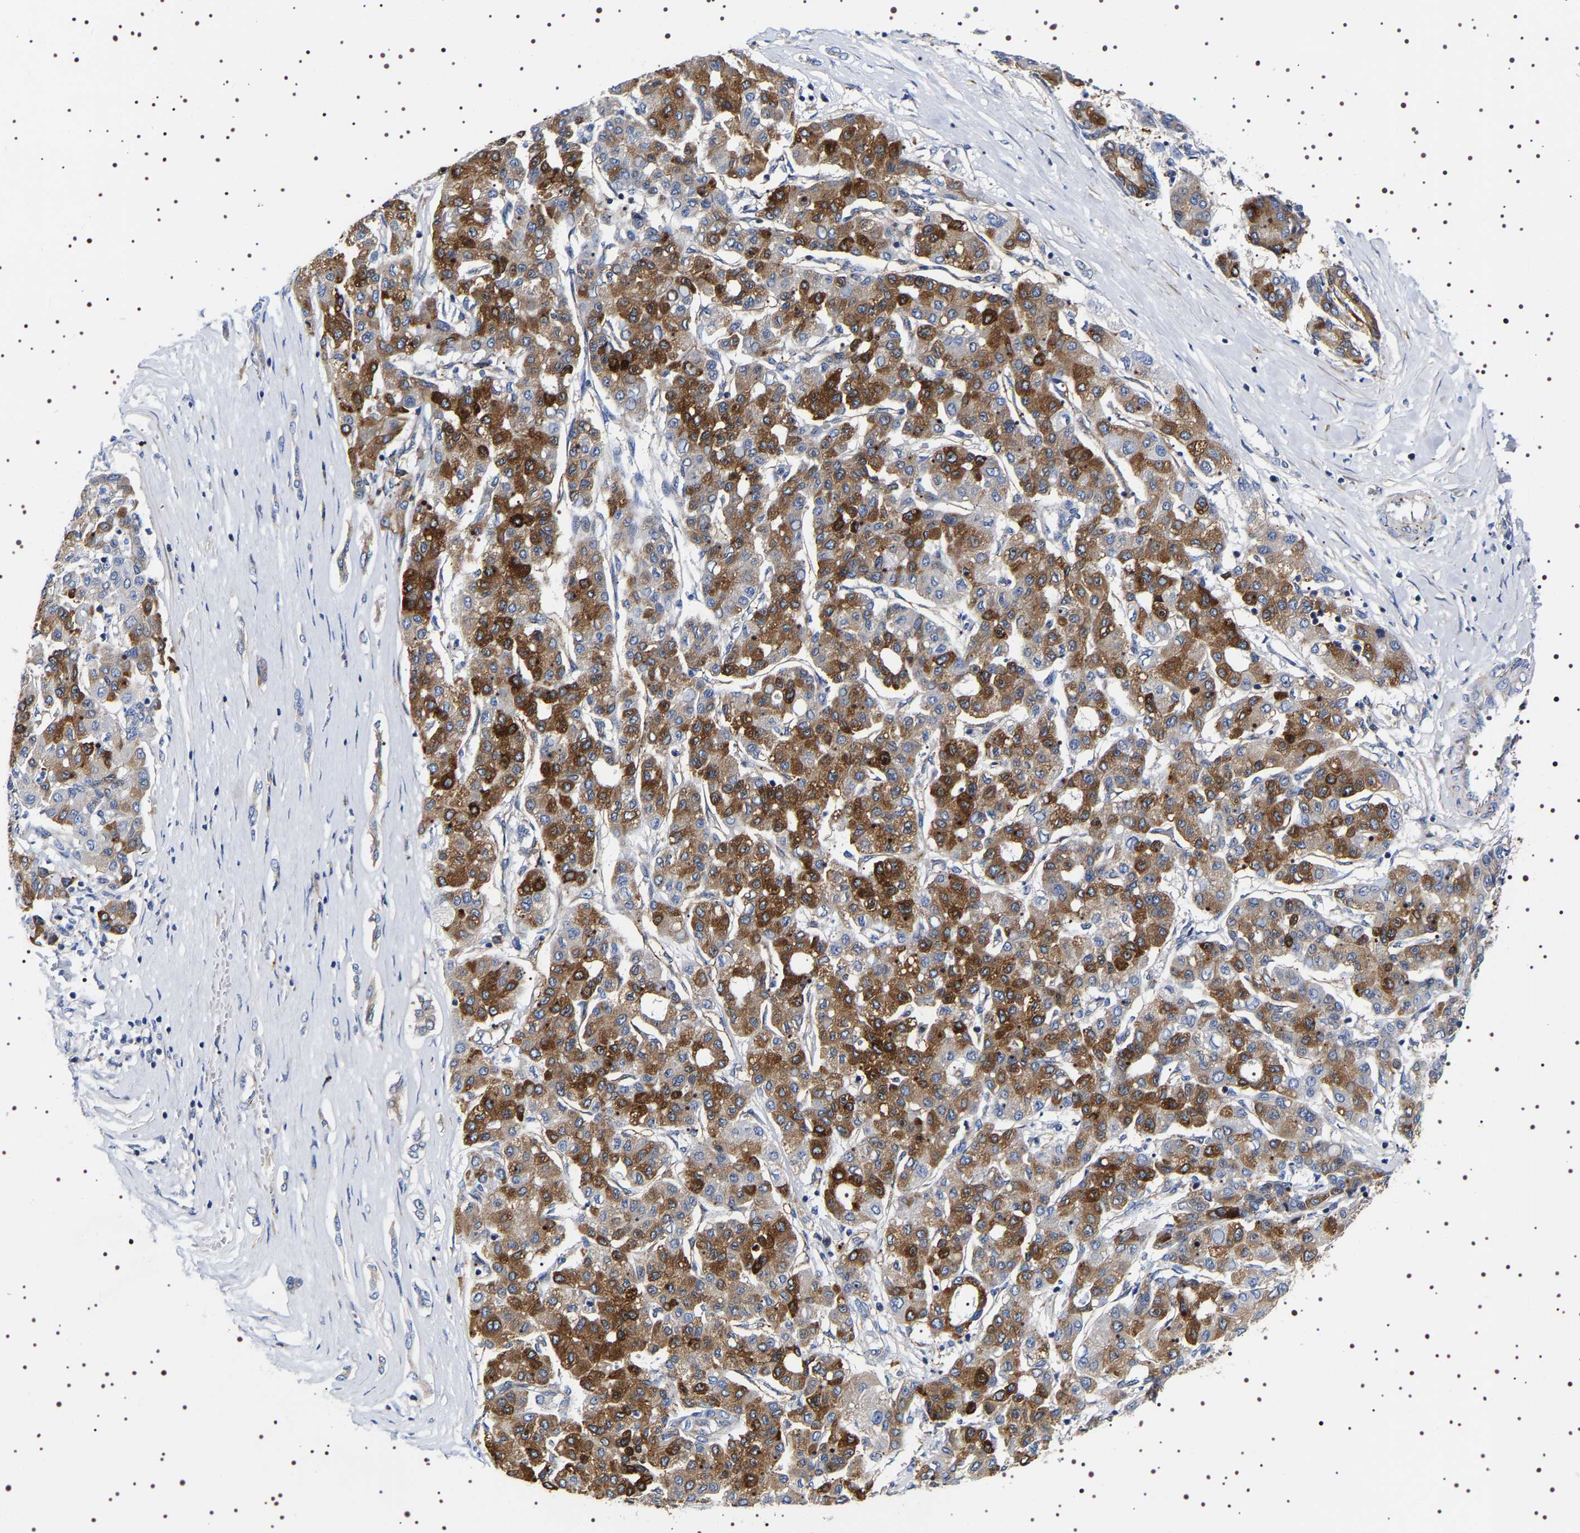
{"staining": {"intensity": "moderate", "quantity": ">75%", "location": "cytoplasmic/membranous"}, "tissue": "liver cancer", "cell_type": "Tumor cells", "image_type": "cancer", "snomed": [{"axis": "morphology", "description": "Carcinoma, Hepatocellular, NOS"}, {"axis": "topography", "description": "Liver"}], "caption": "A brown stain shows moderate cytoplasmic/membranous staining of a protein in human liver cancer (hepatocellular carcinoma) tumor cells.", "gene": "SQLE", "patient": {"sex": "male", "age": 65}}